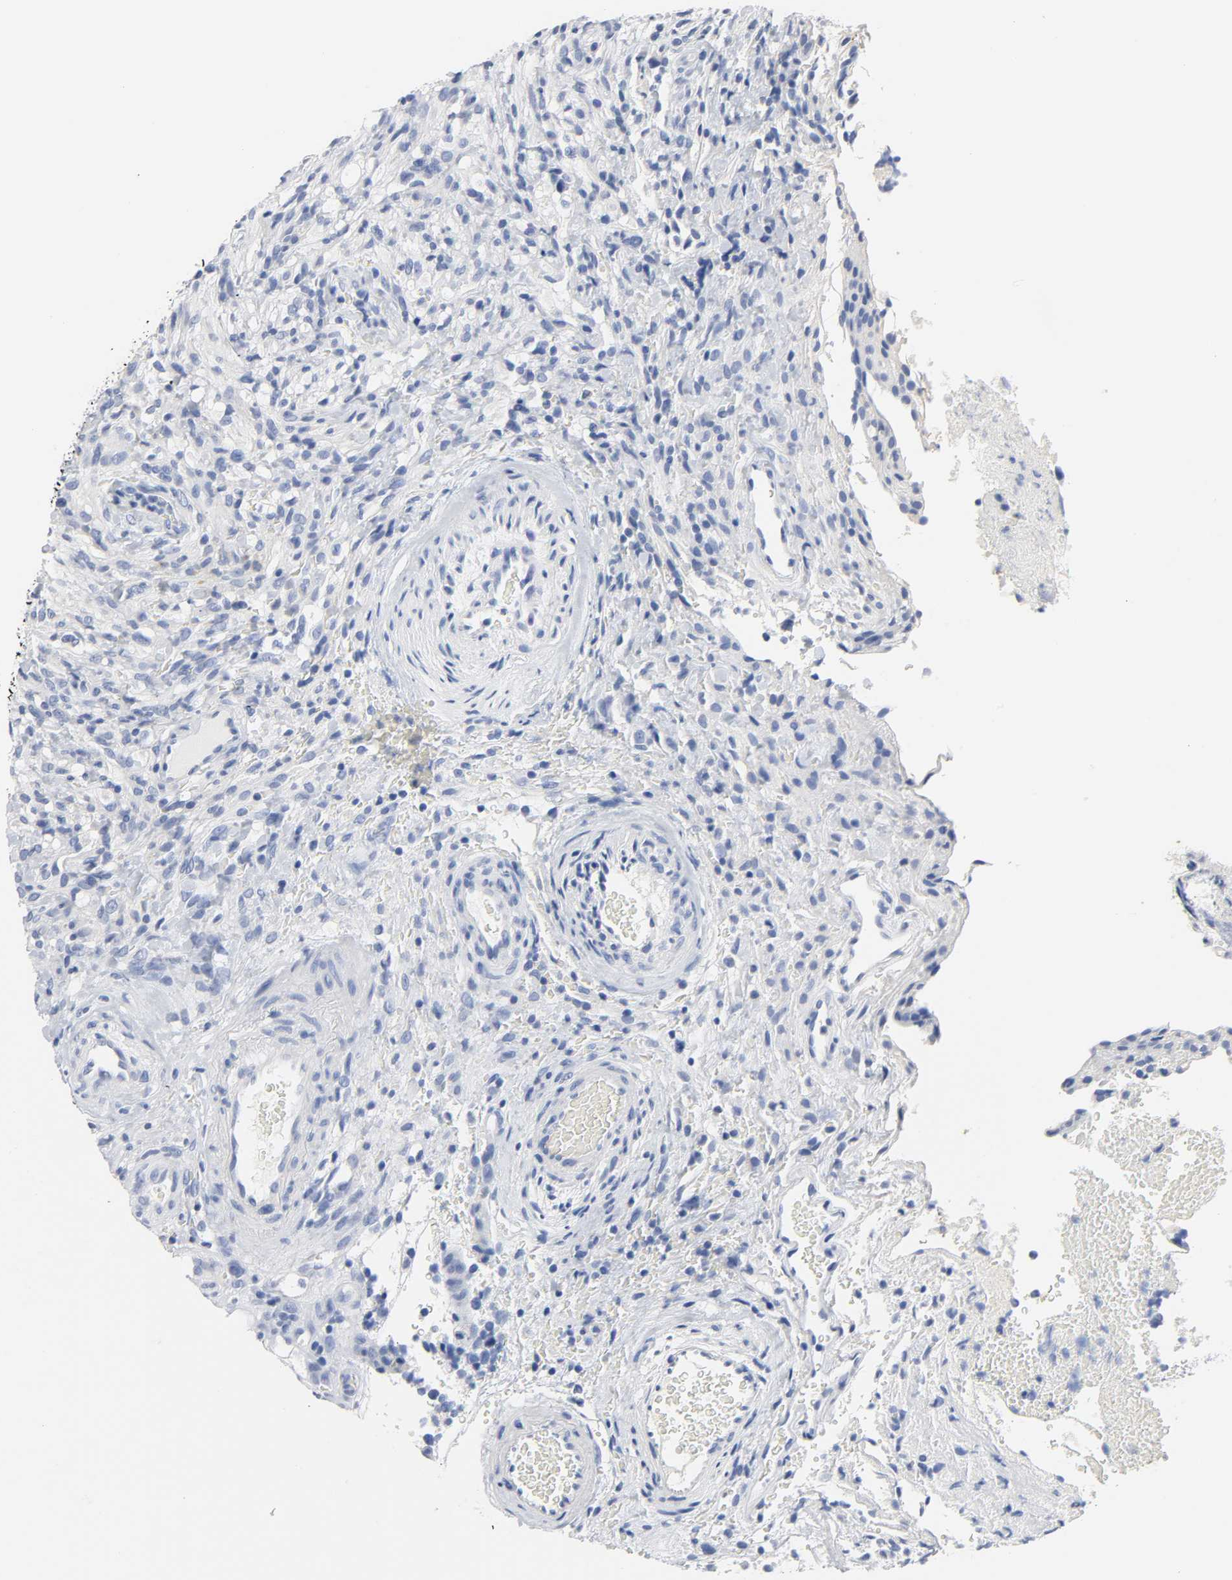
{"staining": {"intensity": "negative", "quantity": "none", "location": "none"}, "tissue": "glioma", "cell_type": "Tumor cells", "image_type": "cancer", "snomed": [{"axis": "morphology", "description": "Normal tissue, NOS"}, {"axis": "morphology", "description": "Glioma, malignant, High grade"}, {"axis": "topography", "description": "Cerebral cortex"}], "caption": "The photomicrograph displays no staining of tumor cells in glioma.", "gene": "ACP3", "patient": {"sex": "male", "age": 75}}